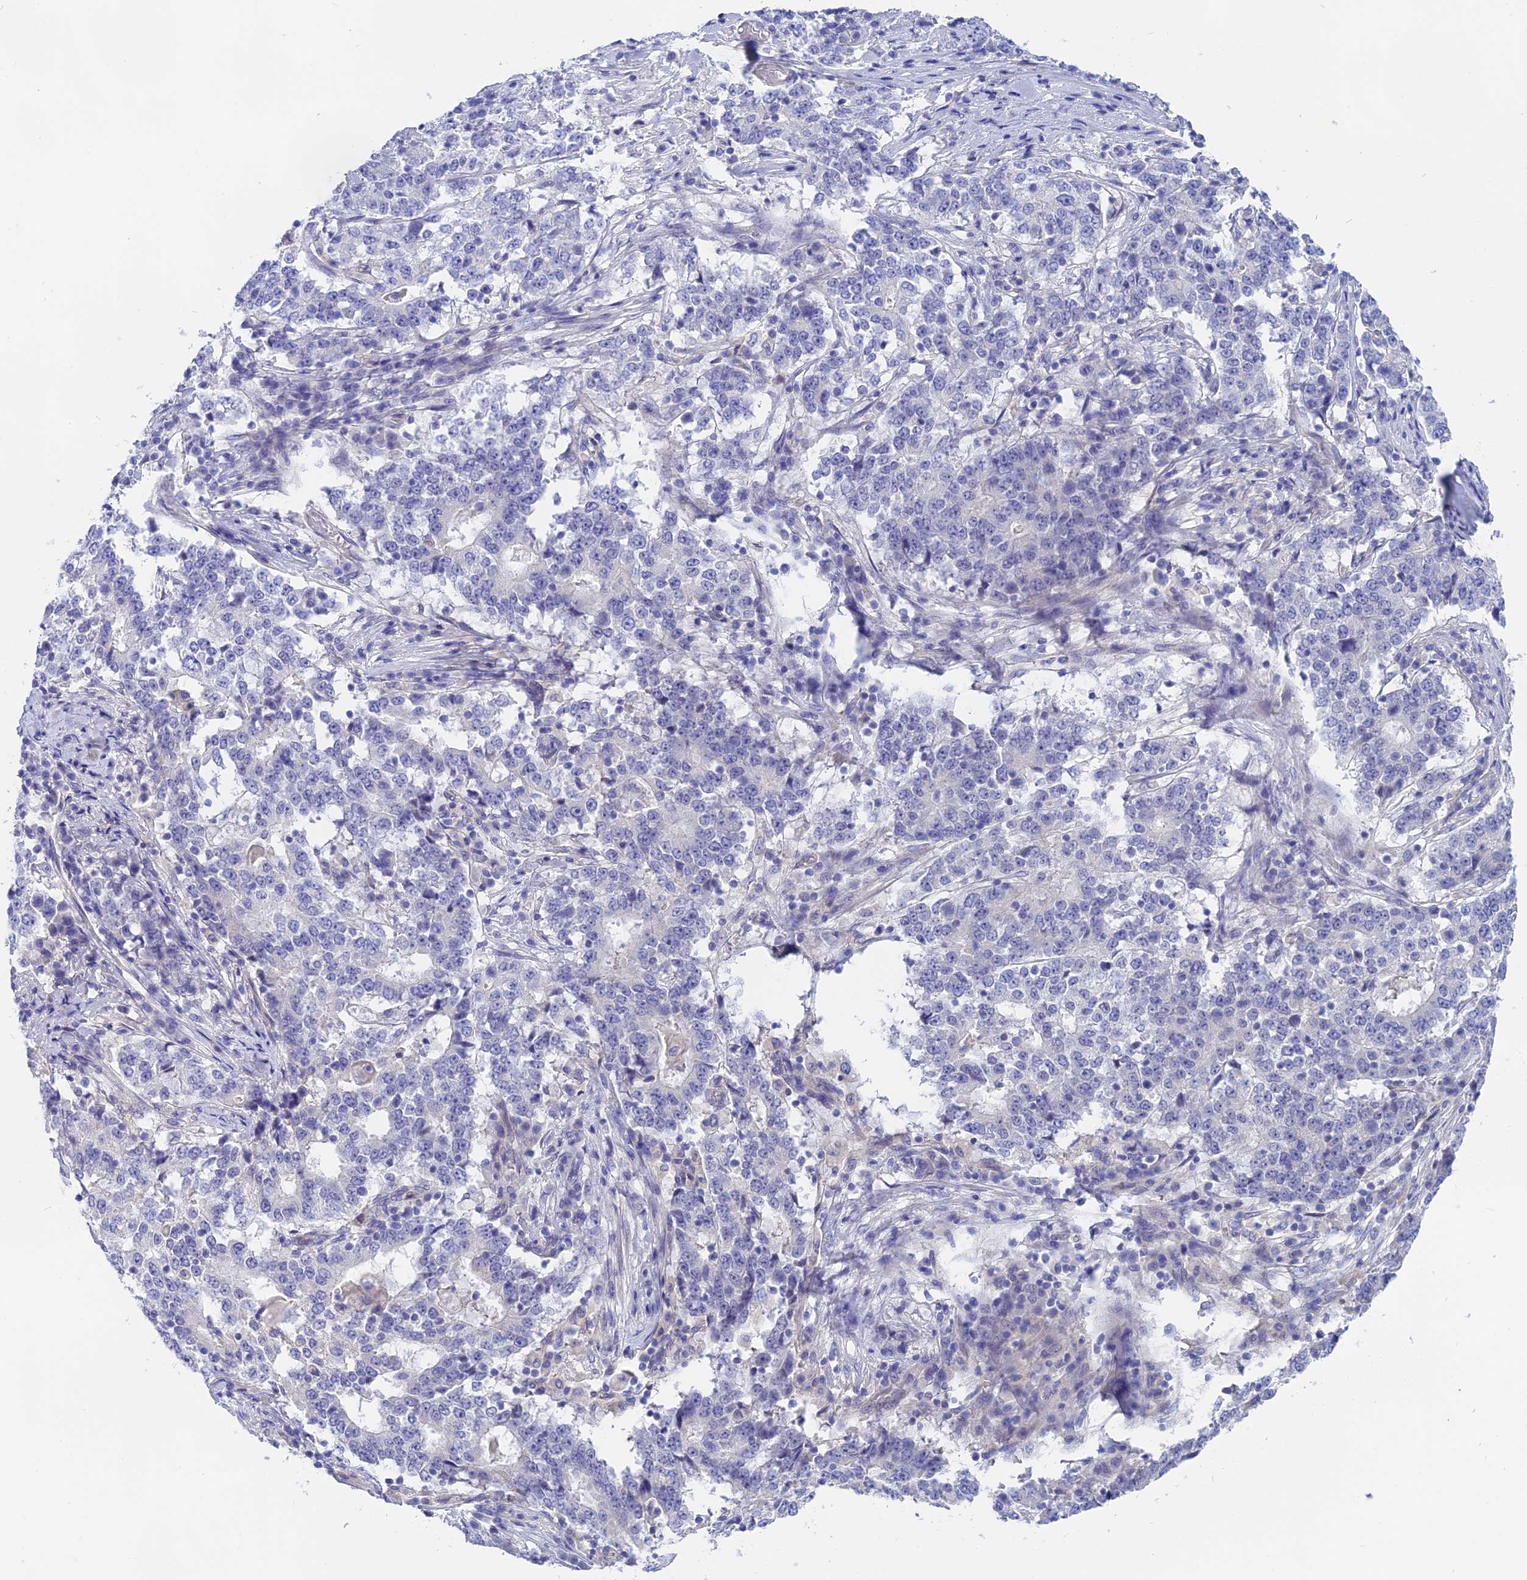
{"staining": {"intensity": "negative", "quantity": "none", "location": "none"}, "tissue": "stomach cancer", "cell_type": "Tumor cells", "image_type": "cancer", "snomed": [{"axis": "morphology", "description": "Adenocarcinoma, NOS"}, {"axis": "topography", "description": "Stomach"}], "caption": "High magnification brightfield microscopy of adenocarcinoma (stomach) stained with DAB (3,3'-diaminobenzidine) (brown) and counterstained with hematoxylin (blue): tumor cells show no significant expression.", "gene": "GLB1L", "patient": {"sex": "male", "age": 59}}